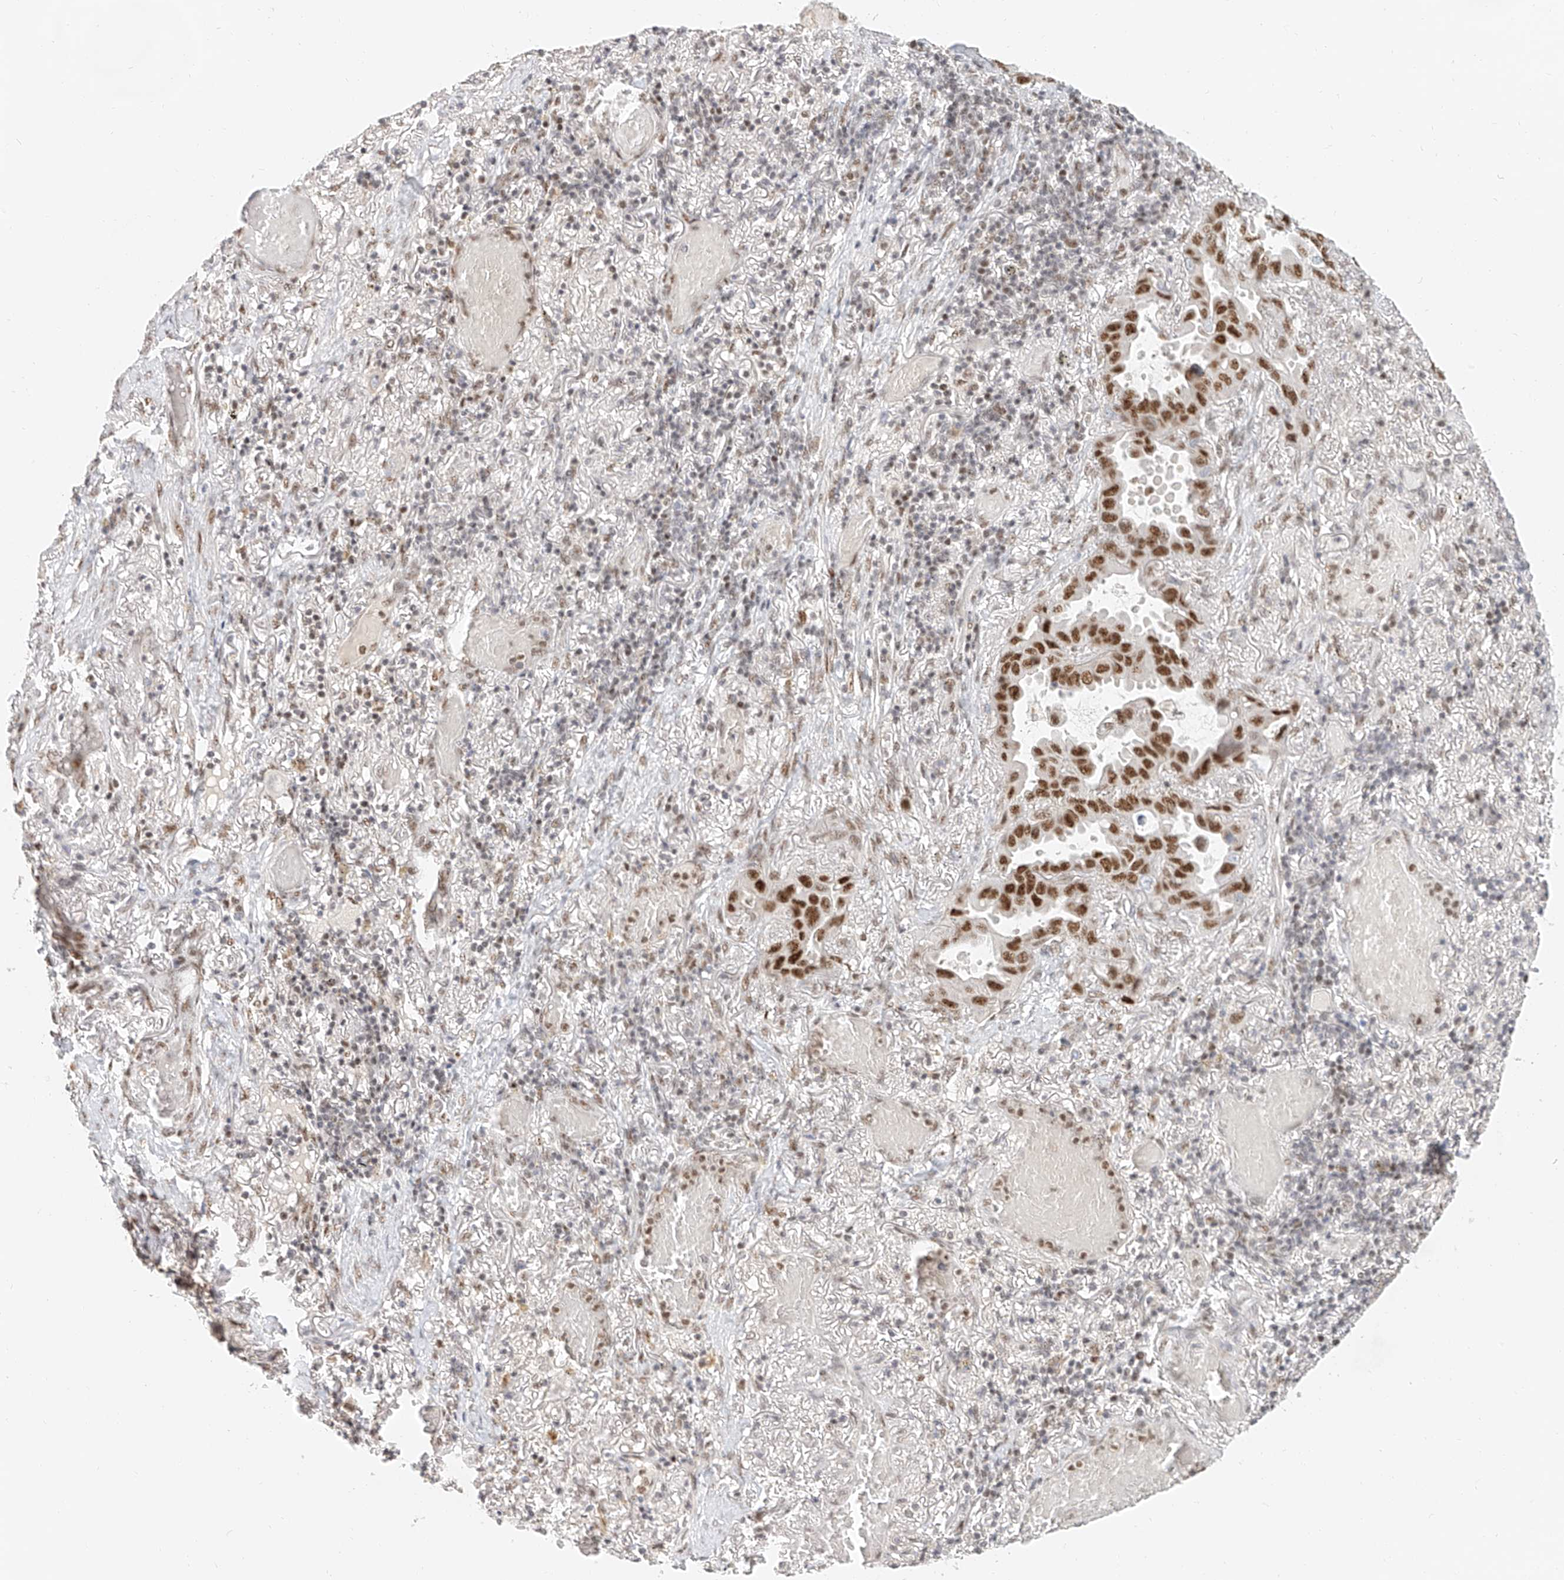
{"staining": {"intensity": "strong", "quantity": "25%-75%", "location": "nuclear"}, "tissue": "lung cancer", "cell_type": "Tumor cells", "image_type": "cancer", "snomed": [{"axis": "morphology", "description": "Adenocarcinoma, NOS"}, {"axis": "topography", "description": "Lung"}], "caption": "Lung cancer (adenocarcinoma) was stained to show a protein in brown. There is high levels of strong nuclear staining in approximately 25%-75% of tumor cells.", "gene": "CXorf58", "patient": {"sex": "male", "age": 64}}